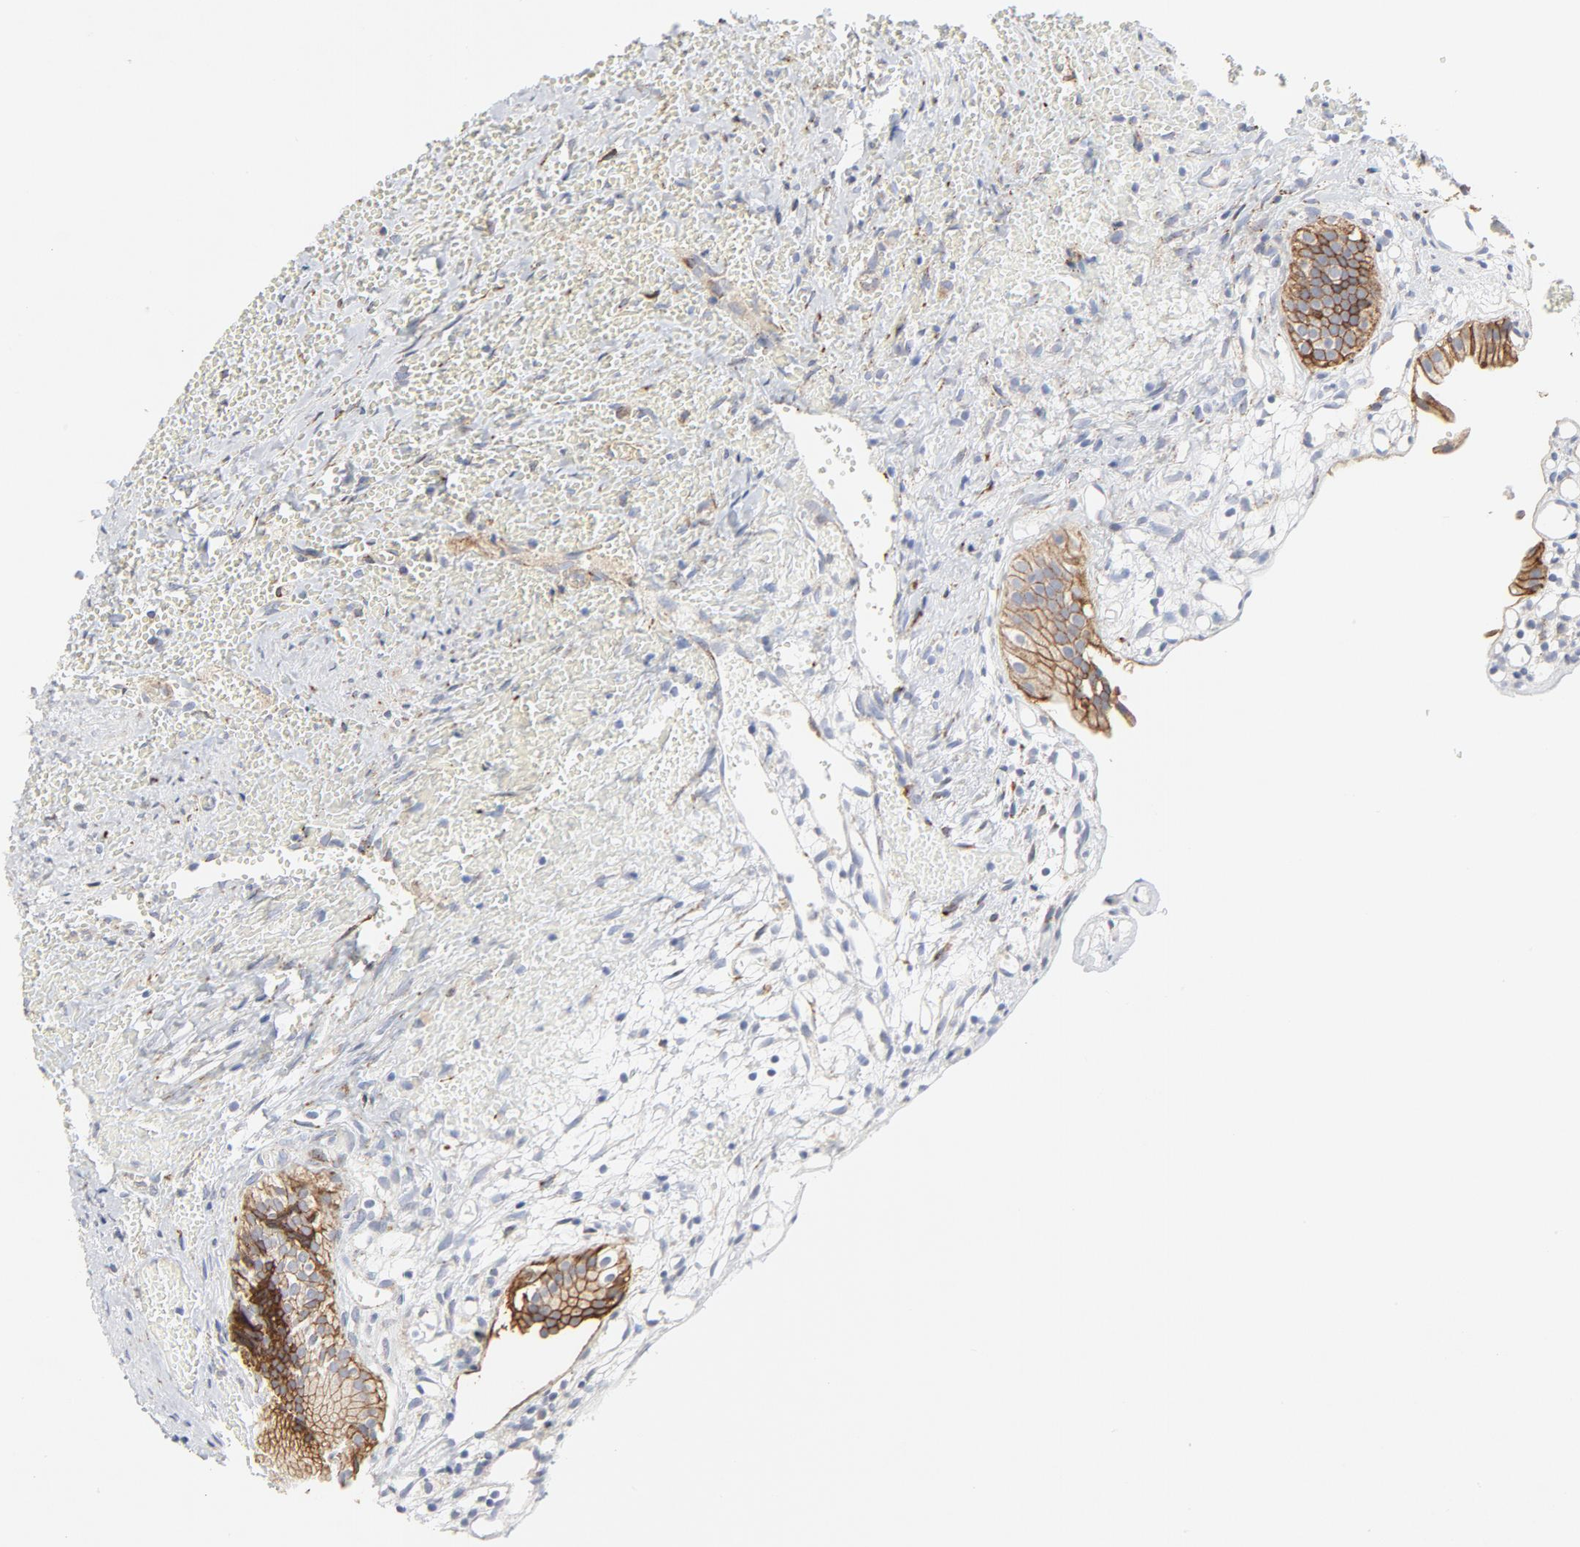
{"staining": {"intensity": "moderate", "quantity": ">75%", "location": "cytoplasmic/membranous"}, "tissue": "gallbladder", "cell_type": "Glandular cells", "image_type": "normal", "snomed": [{"axis": "morphology", "description": "Normal tissue, NOS"}, {"axis": "topography", "description": "Gallbladder"}], "caption": "Immunohistochemical staining of unremarkable human gallbladder reveals moderate cytoplasmic/membranous protein positivity in approximately >75% of glandular cells.", "gene": "LRP6", "patient": {"sex": "male", "age": 65}}